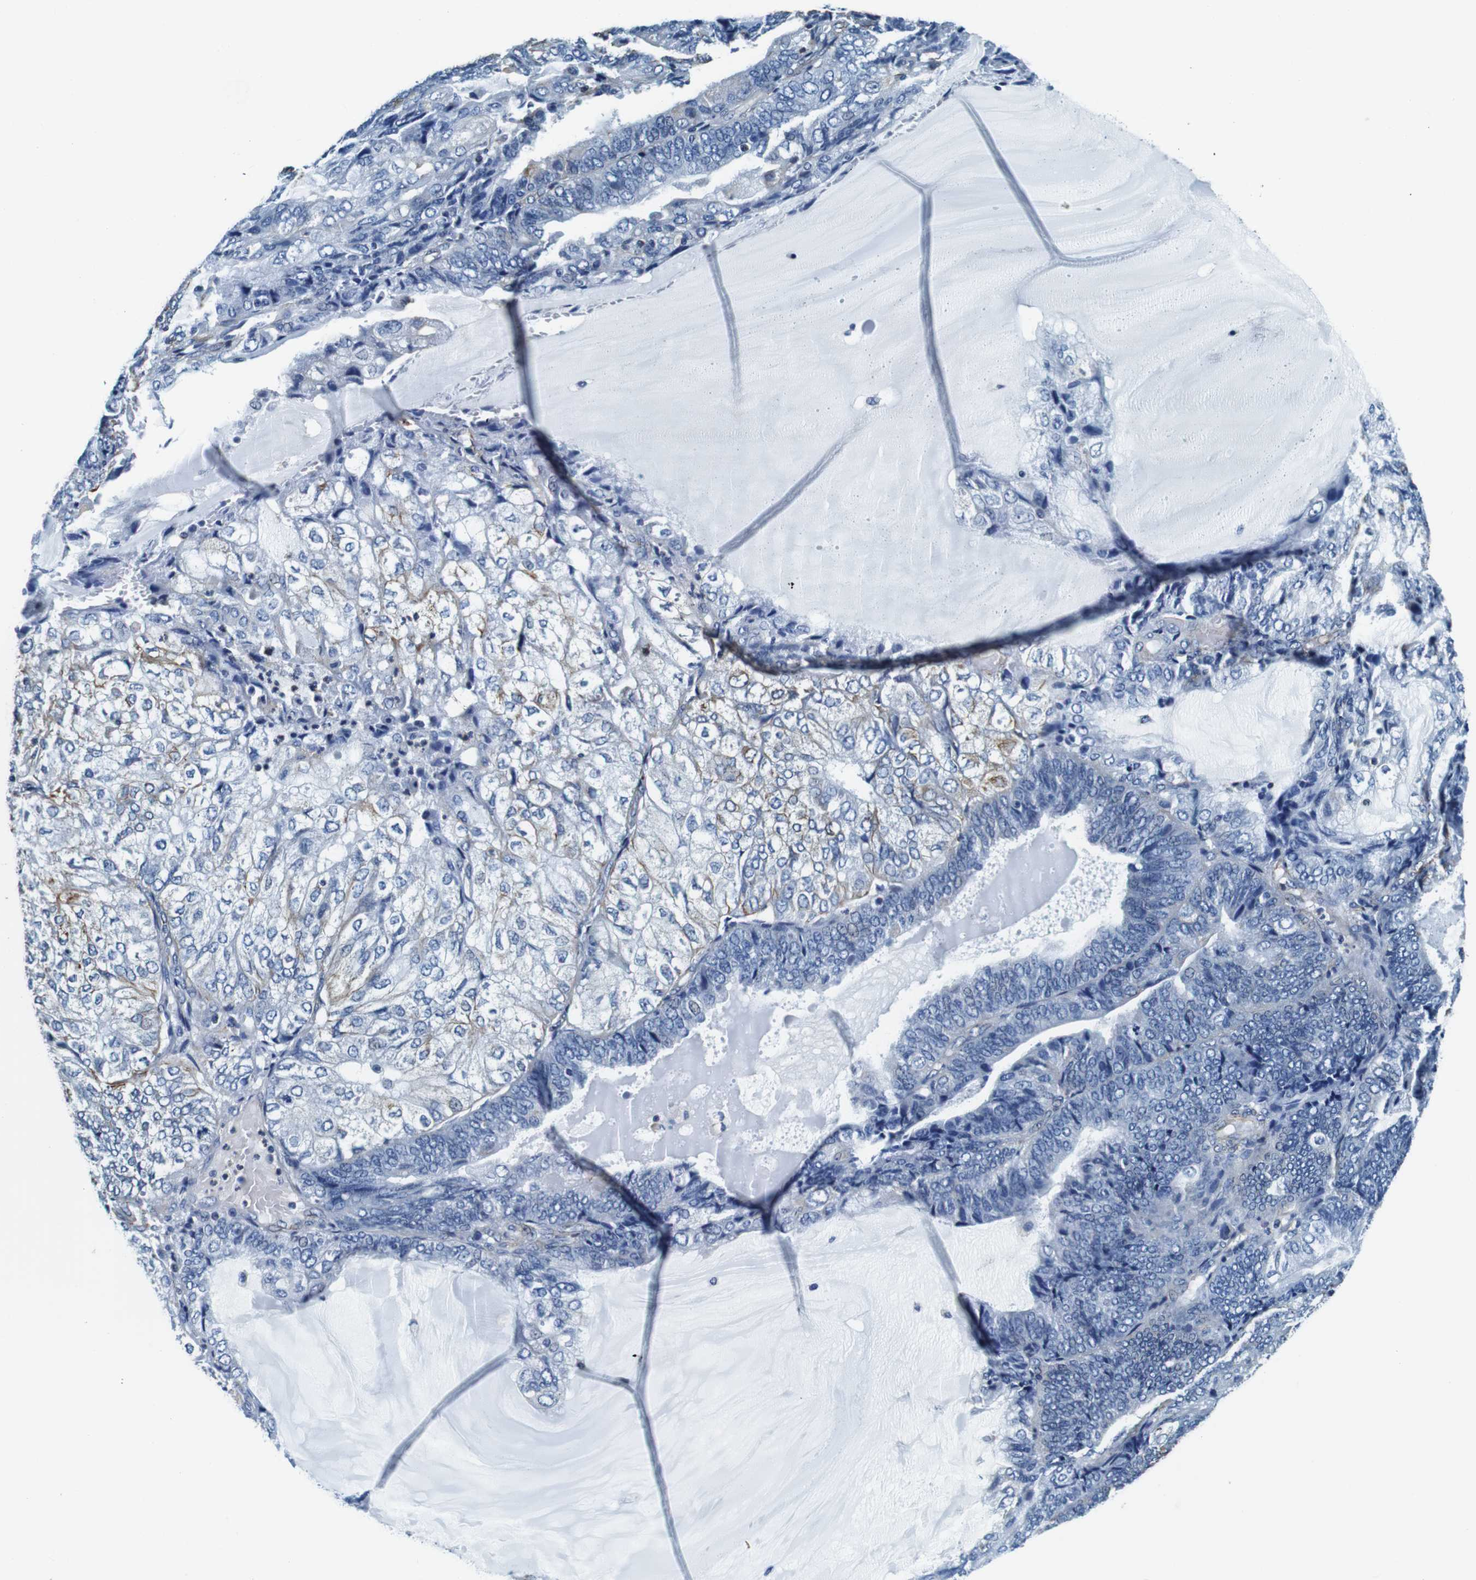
{"staining": {"intensity": "negative", "quantity": "none", "location": "none"}, "tissue": "endometrial cancer", "cell_type": "Tumor cells", "image_type": "cancer", "snomed": [{"axis": "morphology", "description": "Adenocarcinoma, NOS"}, {"axis": "topography", "description": "Endometrium"}], "caption": "Immunohistochemical staining of human adenocarcinoma (endometrial) reveals no significant positivity in tumor cells. Brightfield microscopy of immunohistochemistry (IHC) stained with DAB (3,3'-diaminobenzidine) (brown) and hematoxylin (blue), captured at high magnification.", "gene": "GJE1", "patient": {"sex": "female", "age": 81}}